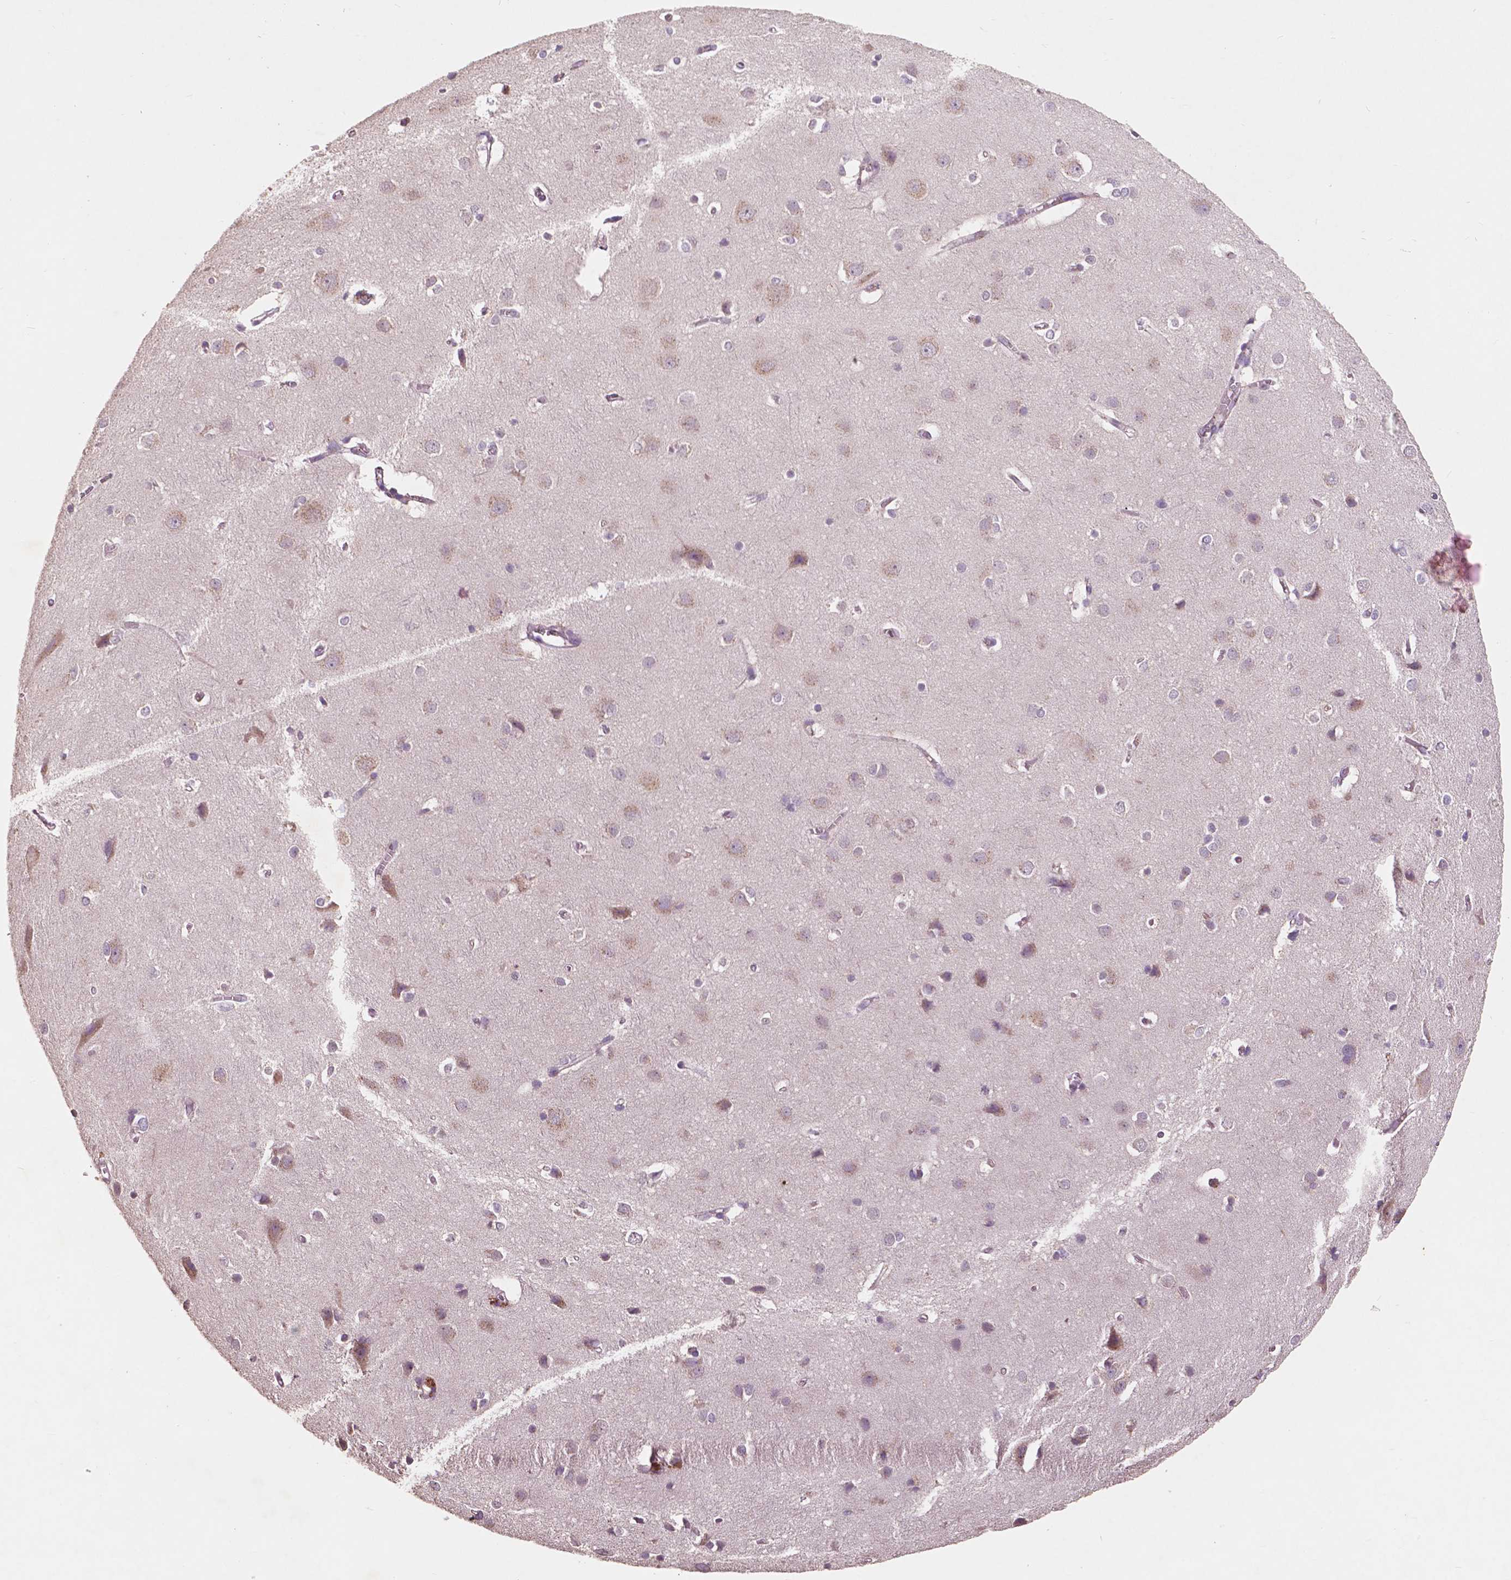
{"staining": {"intensity": "weak", "quantity": "25%-75%", "location": "cytoplasmic/membranous"}, "tissue": "cerebral cortex", "cell_type": "Endothelial cells", "image_type": "normal", "snomed": [{"axis": "morphology", "description": "Normal tissue, NOS"}, {"axis": "topography", "description": "Cerebral cortex"}], "caption": "DAB immunohistochemical staining of unremarkable cerebral cortex displays weak cytoplasmic/membranous protein expression in approximately 25%-75% of endothelial cells.", "gene": "CHPT1", "patient": {"sex": "male", "age": 37}}